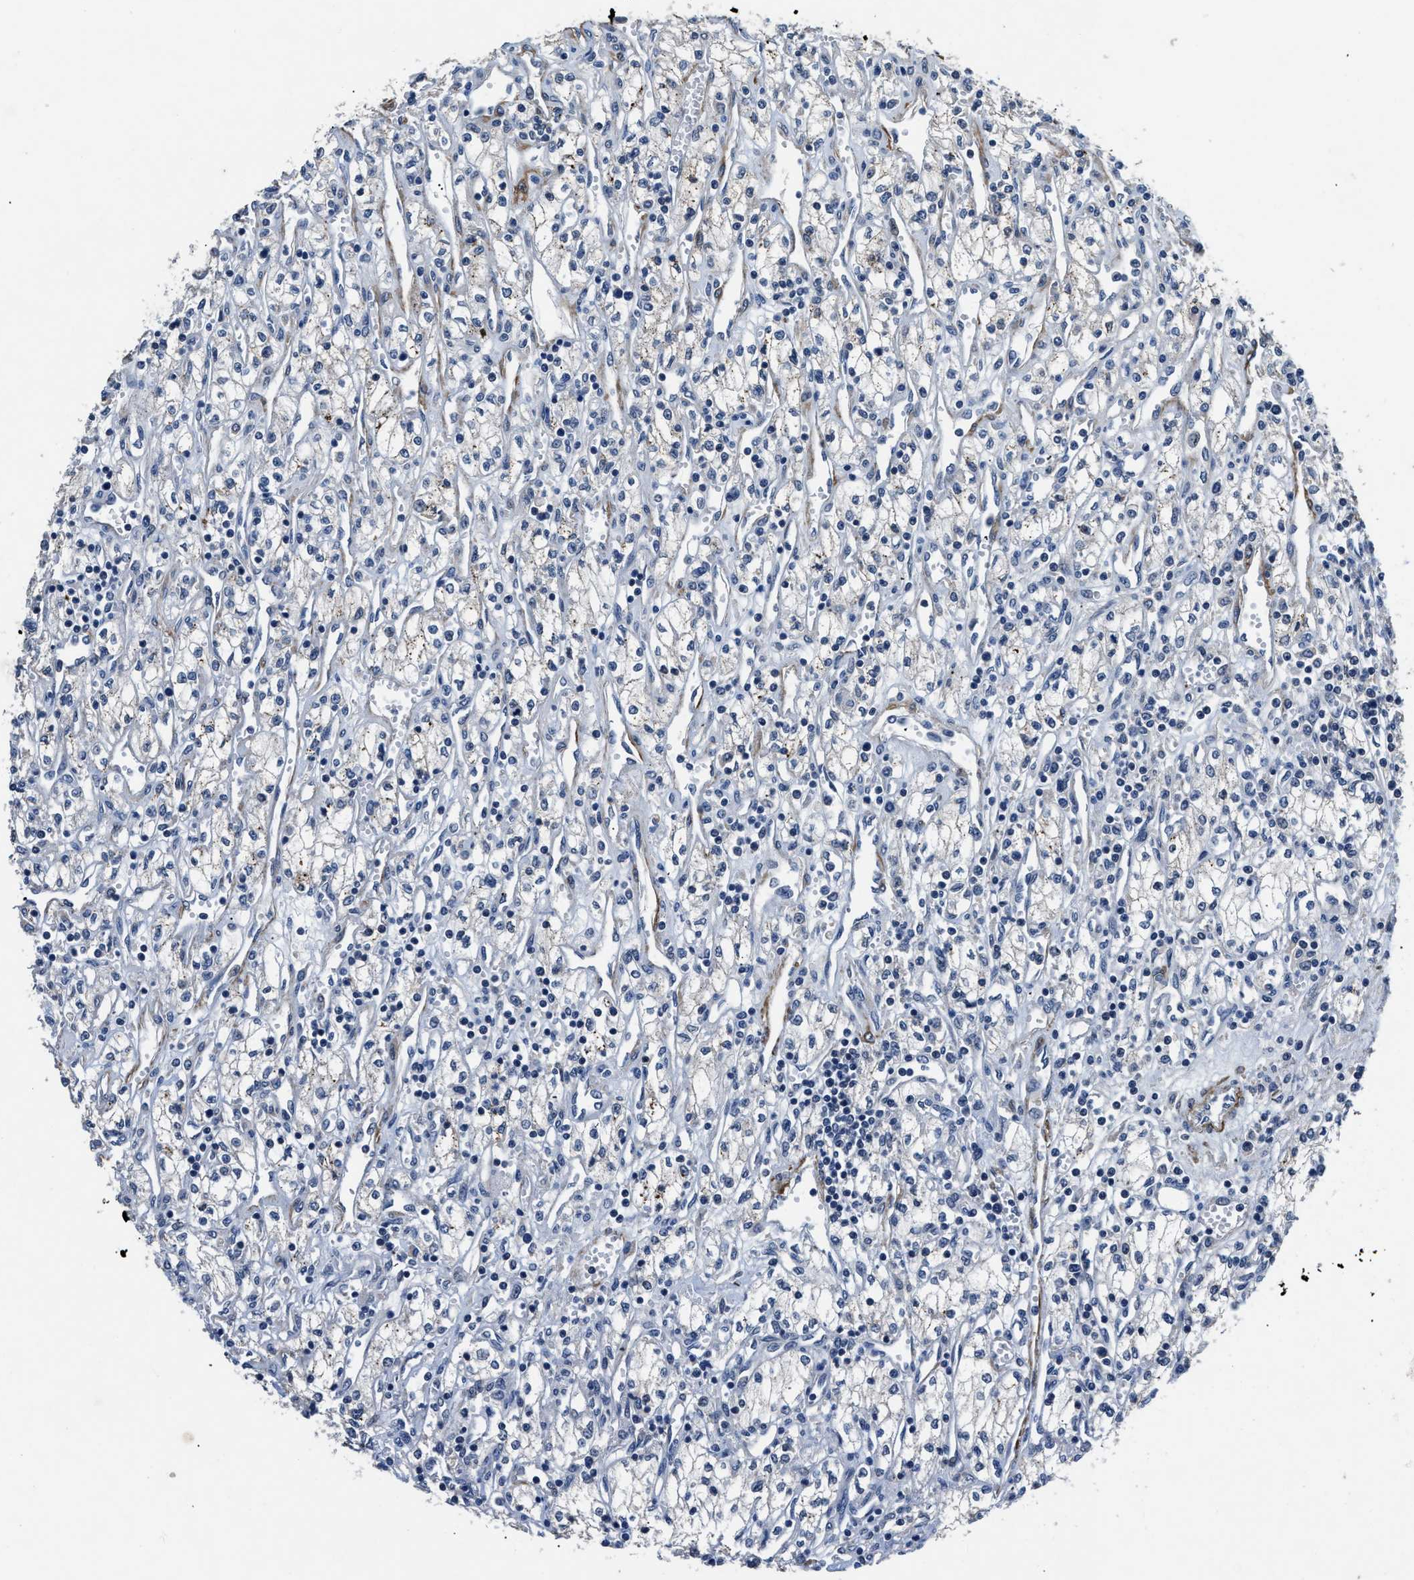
{"staining": {"intensity": "negative", "quantity": "none", "location": "none"}, "tissue": "renal cancer", "cell_type": "Tumor cells", "image_type": "cancer", "snomed": [{"axis": "morphology", "description": "Adenocarcinoma, NOS"}, {"axis": "topography", "description": "Kidney"}], "caption": "Tumor cells show no significant staining in adenocarcinoma (renal).", "gene": "LANCL2", "patient": {"sex": "male", "age": 59}}